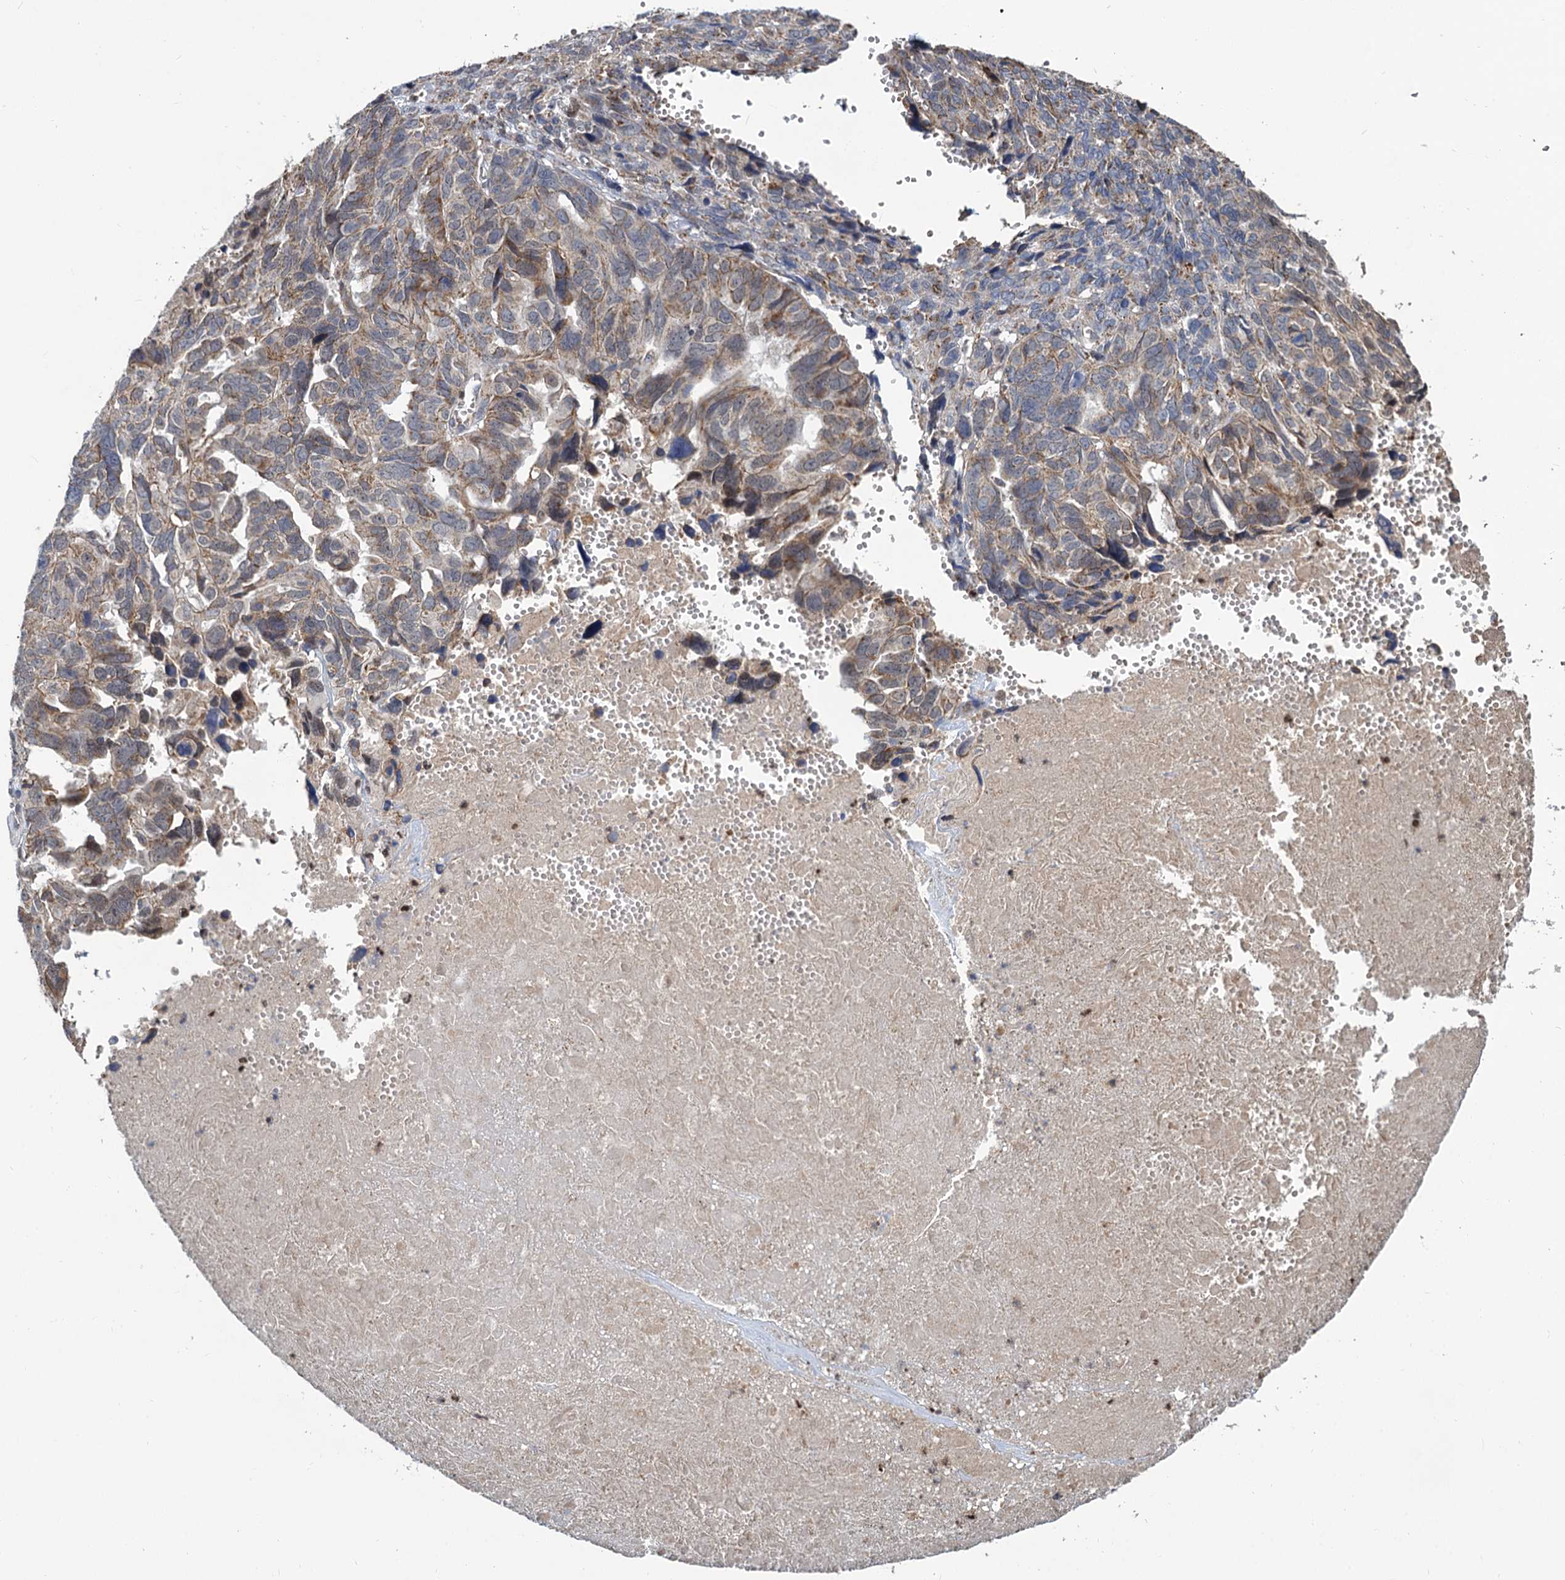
{"staining": {"intensity": "moderate", "quantity": "25%-75%", "location": "cytoplasmic/membranous"}, "tissue": "ovarian cancer", "cell_type": "Tumor cells", "image_type": "cancer", "snomed": [{"axis": "morphology", "description": "Cystadenocarcinoma, serous, NOS"}, {"axis": "topography", "description": "Ovary"}], "caption": "Brown immunohistochemical staining in human ovarian cancer displays moderate cytoplasmic/membranous staining in approximately 25%-75% of tumor cells. The staining was performed using DAB (3,3'-diaminobenzidine) to visualize the protein expression in brown, while the nuclei were stained in blue with hematoxylin (Magnification: 20x).", "gene": "ALKBH7", "patient": {"sex": "female", "age": 79}}